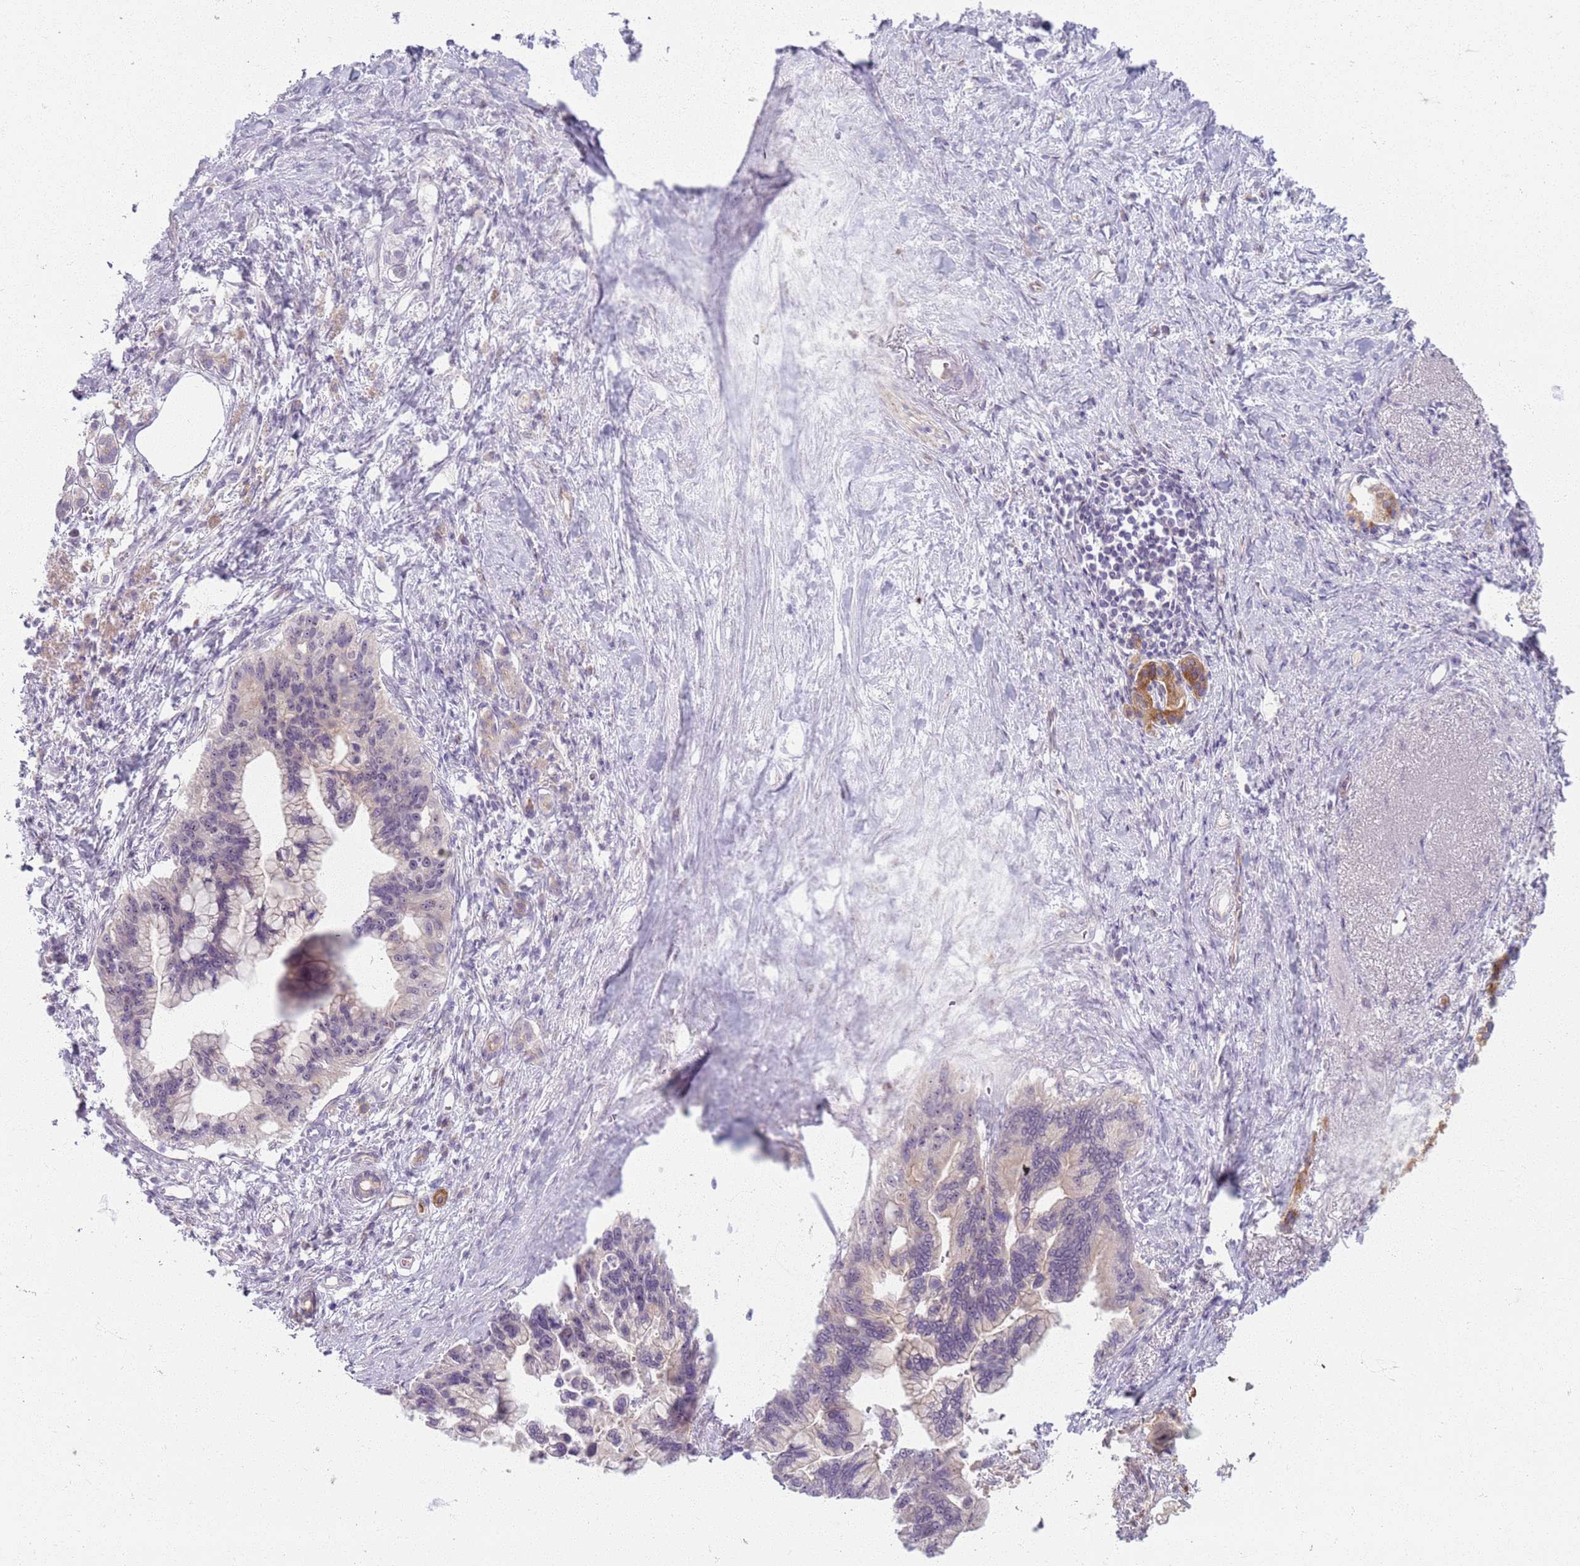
{"staining": {"intensity": "negative", "quantity": "none", "location": "none"}, "tissue": "pancreatic cancer", "cell_type": "Tumor cells", "image_type": "cancer", "snomed": [{"axis": "morphology", "description": "Adenocarcinoma, NOS"}, {"axis": "topography", "description": "Pancreas"}], "caption": "This is an immunohistochemistry histopathology image of adenocarcinoma (pancreatic). There is no positivity in tumor cells.", "gene": "ZDHHC2", "patient": {"sex": "female", "age": 83}}